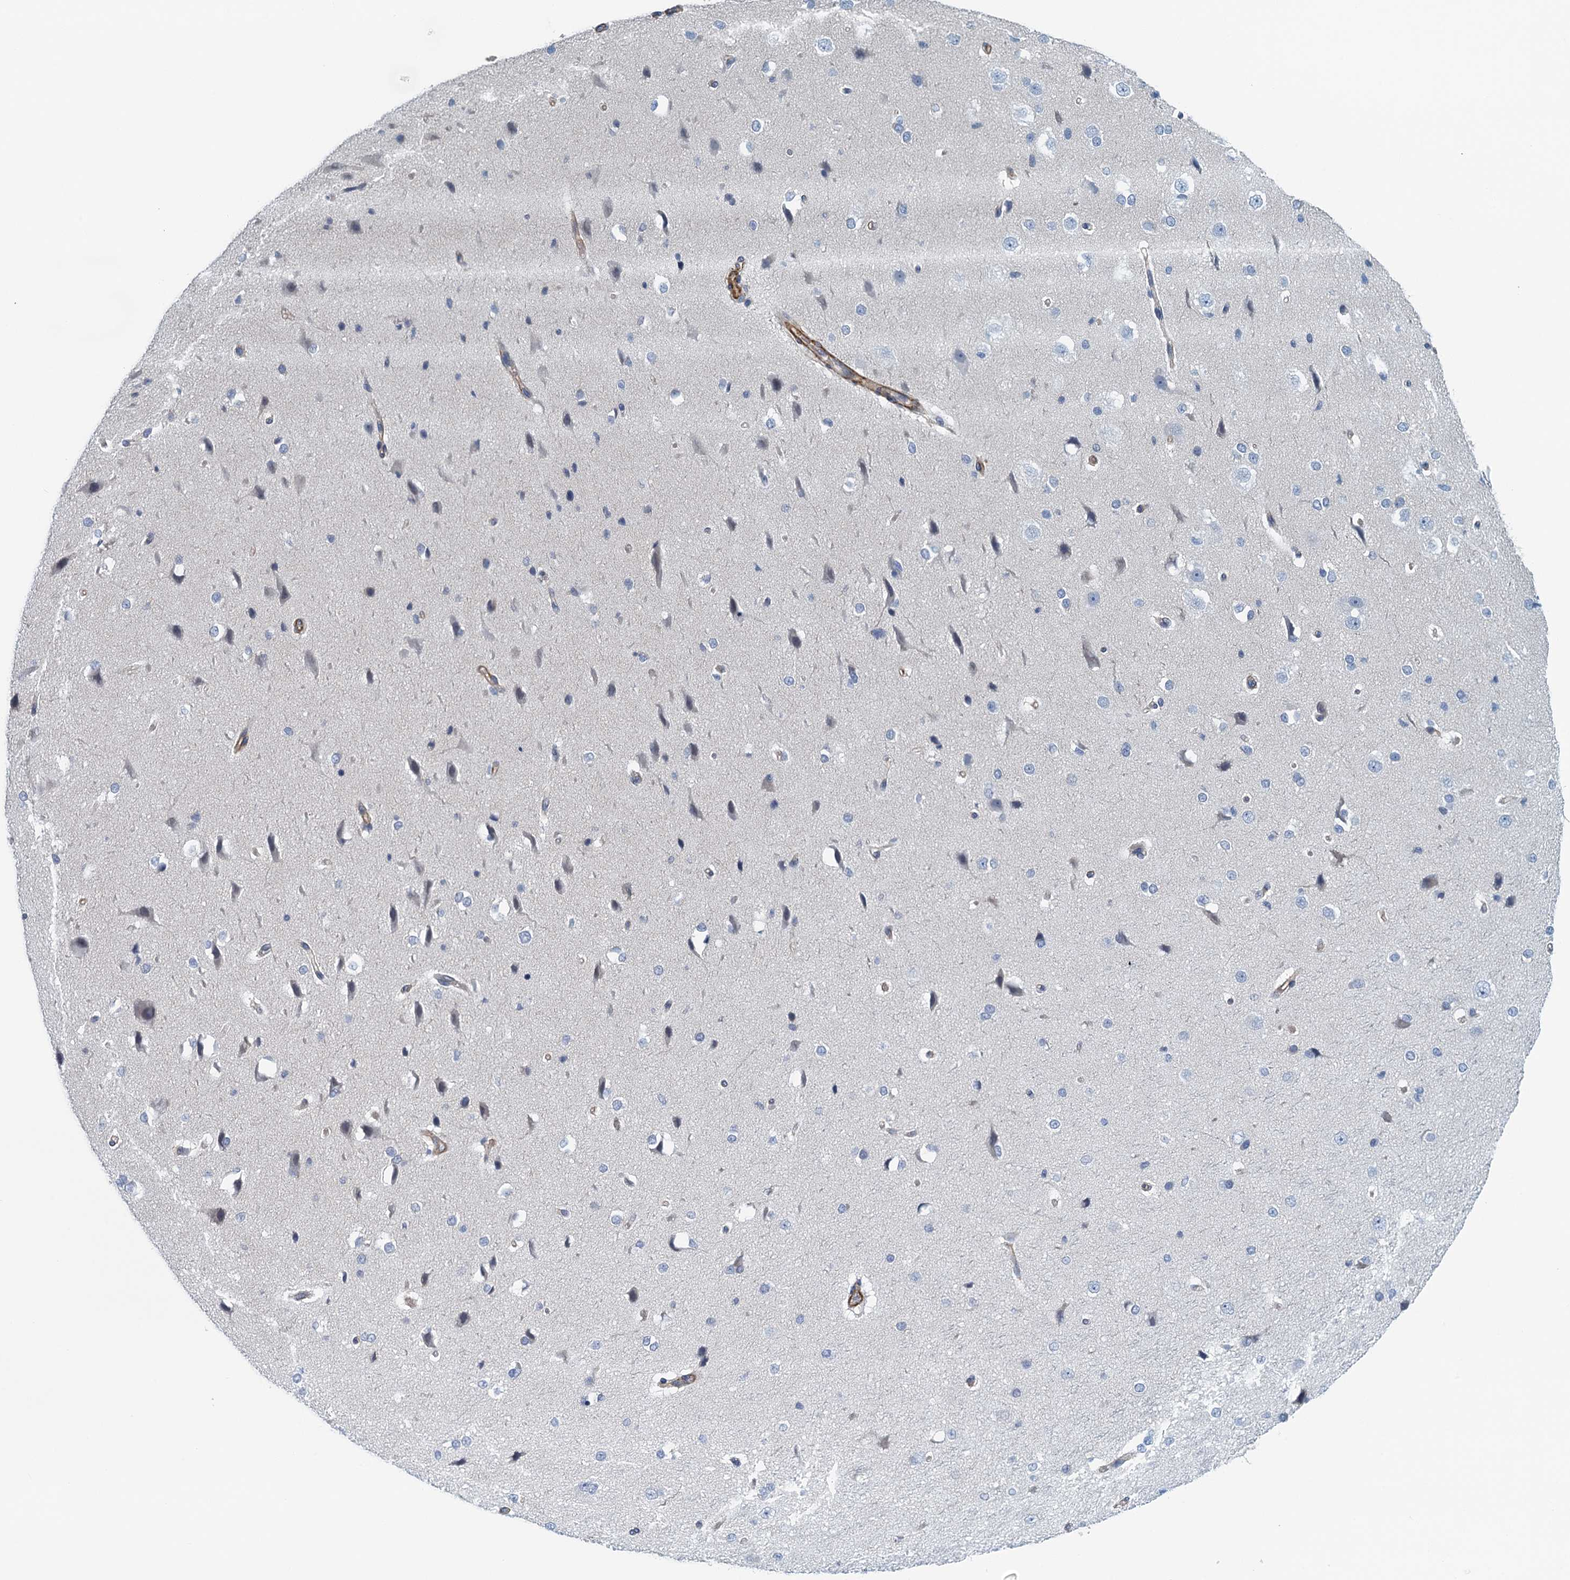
{"staining": {"intensity": "strong", "quantity": "25%-75%", "location": "cytoplasmic/membranous"}, "tissue": "cerebral cortex", "cell_type": "Endothelial cells", "image_type": "normal", "snomed": [{"axis": "morphology", "description": "Normal tissue, NOS"}, {"axis": "morphology", "description": "Developmental malformation"}, {"axis": "topography", "description": "Cerebral cortex"}], "caption": "DAB (3,3'-diaminobenzidine) immunohistochemical staining of normal human cerebral cortex displays strong cytoplasmic/membranous protein staining in approximately 25%-75% of endothelial cells.", "gene": "ALG2", "patient": {"sex": "female", "age": 30}}